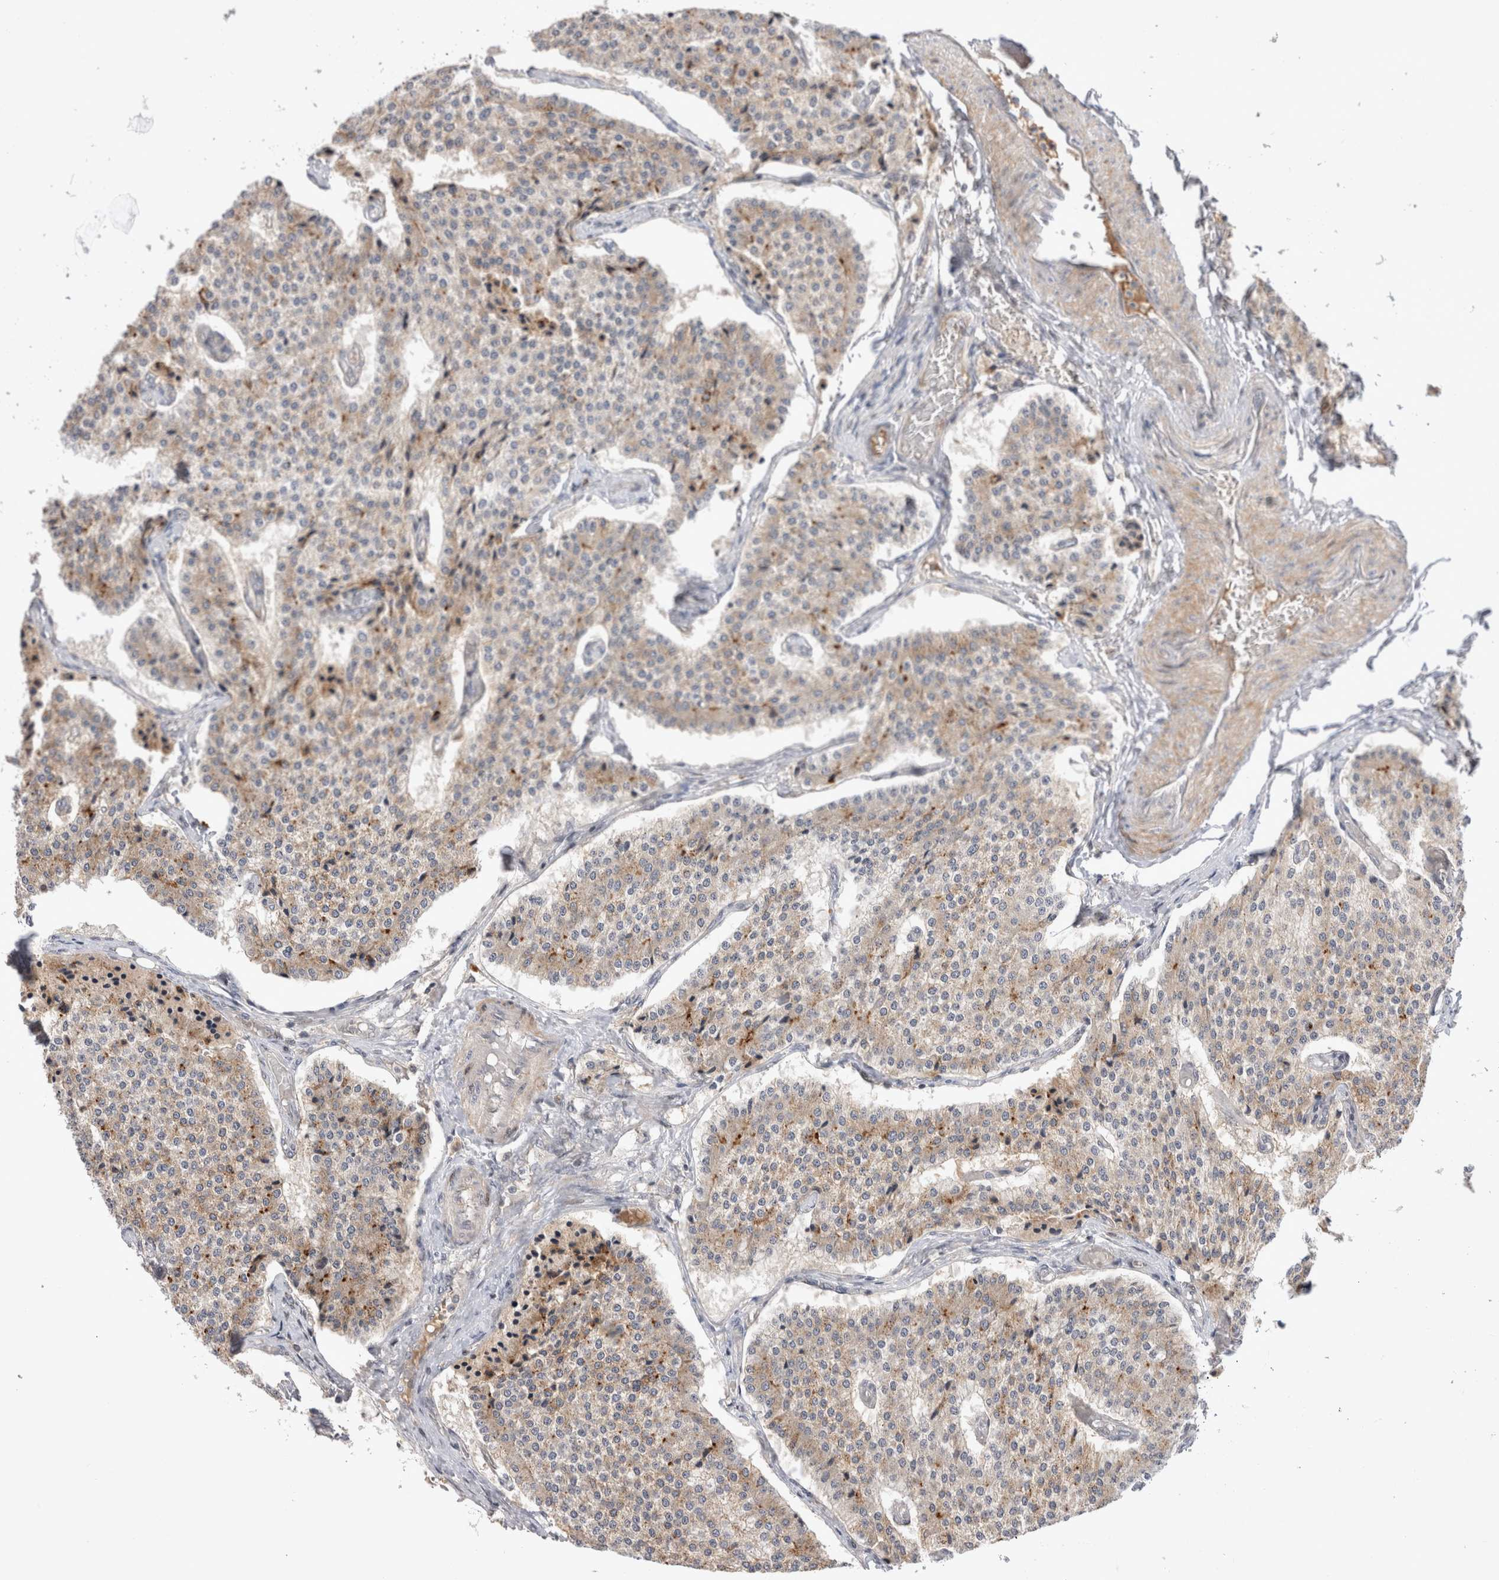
{"staining": {"intensity": "weak", "quantity": "25%-75%", "location": "cytoplasmic/membranous"}, "tissue": "carcinoid", "cell_type": "Tumor cells", "image_type": "cancer", "snomed": [{"axis": "morphology", "description": "Carcinoid, malignant, NOS"}, {"axis": "topography", "description": "Colon"}], "caption": "Malignant carcinoid stained with a brown dye displays weak cytoplasmic/membranous positive positivity in approximately 25%-75% of tumor cells.", "gene": "PLEKHM1", "patient": {"sex": "female", "age": 52}}